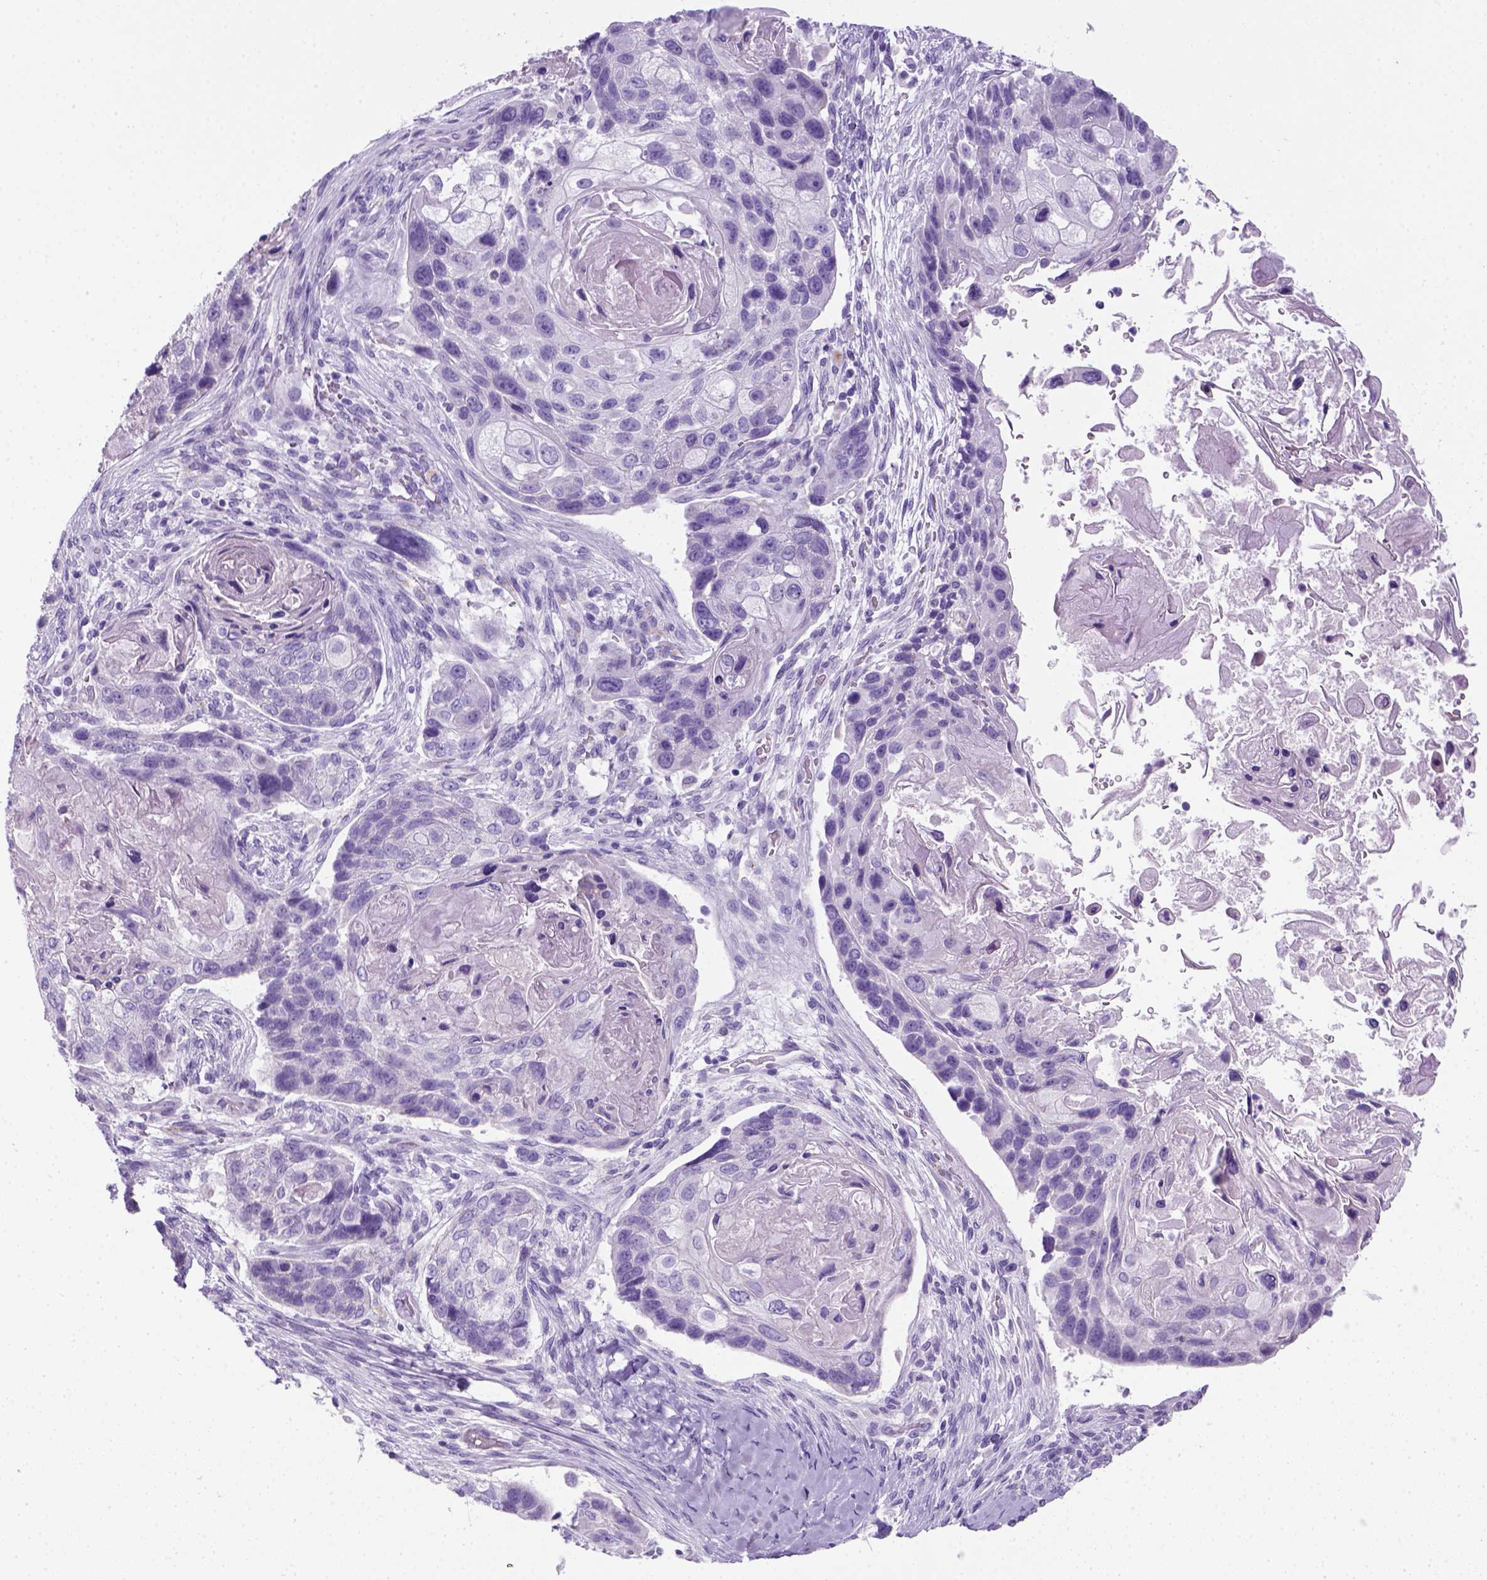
{"staining": {"intensity": "negative", "quantity": "none", "location": "none"}, "tissue": "lung cancer", "cell_type": "Tumor cells", "image_type": "cancer", "snomed": [{"axis": "morphology", "description": "Squamous cell carcinoma, NOS"}, {"axis": "topography", "description": "Lung"}], "caption": "This histopathology image is of lung squamous cell carcinoma stained with IHC to label a protein in brown with the nuclei are counter-stained blue. There is no staining in tumor cells. (DAB (3,3'-diaminobenzidine) immunohistochemistry (IHC) with hematoxylin counter stain).", "gene": "KRT71", "patient": {"sex": "male", "age": 69}}